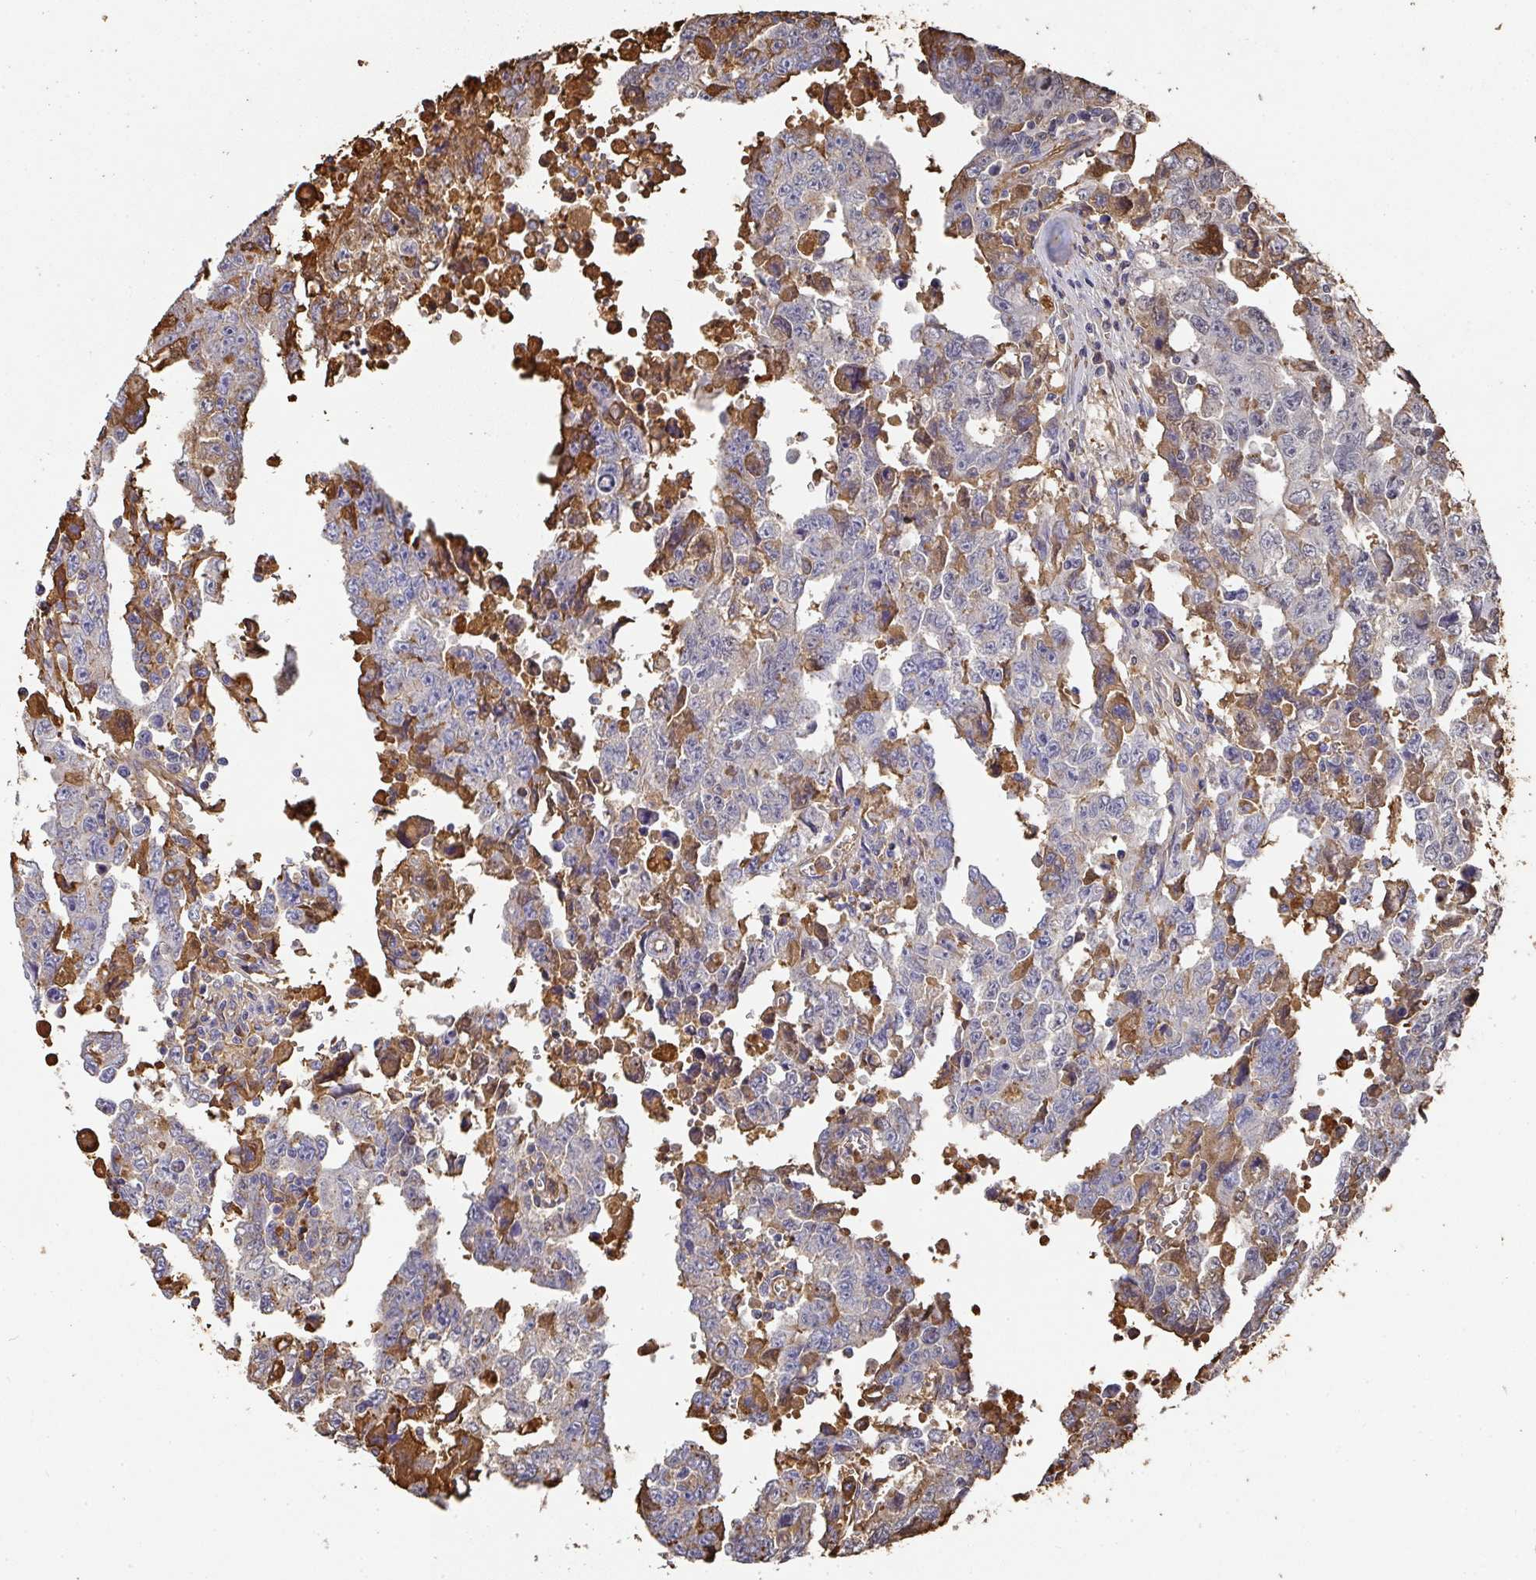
{"staining": {"intensity": "moderate", "quantity": "<25%", "location": "cytoplasmic/membranous"}, "tissue": "testis cancer", "cell_type": "Tumor cells", "image_type": "cancer", "snomed": [{"axis": "morphology", "description": "Carcinoma, Embryonal, NOS"}, {"axis": "topography", "description": "Testis"}], "caption": "An image showing moderate cytoplasmic/membranous expression in approximately <25% of tumor cells in testis cancer, as visualized by brown immunohistochemical staining.", "gene": "ALB", "patient": {"sex": "male", "age": 24}}